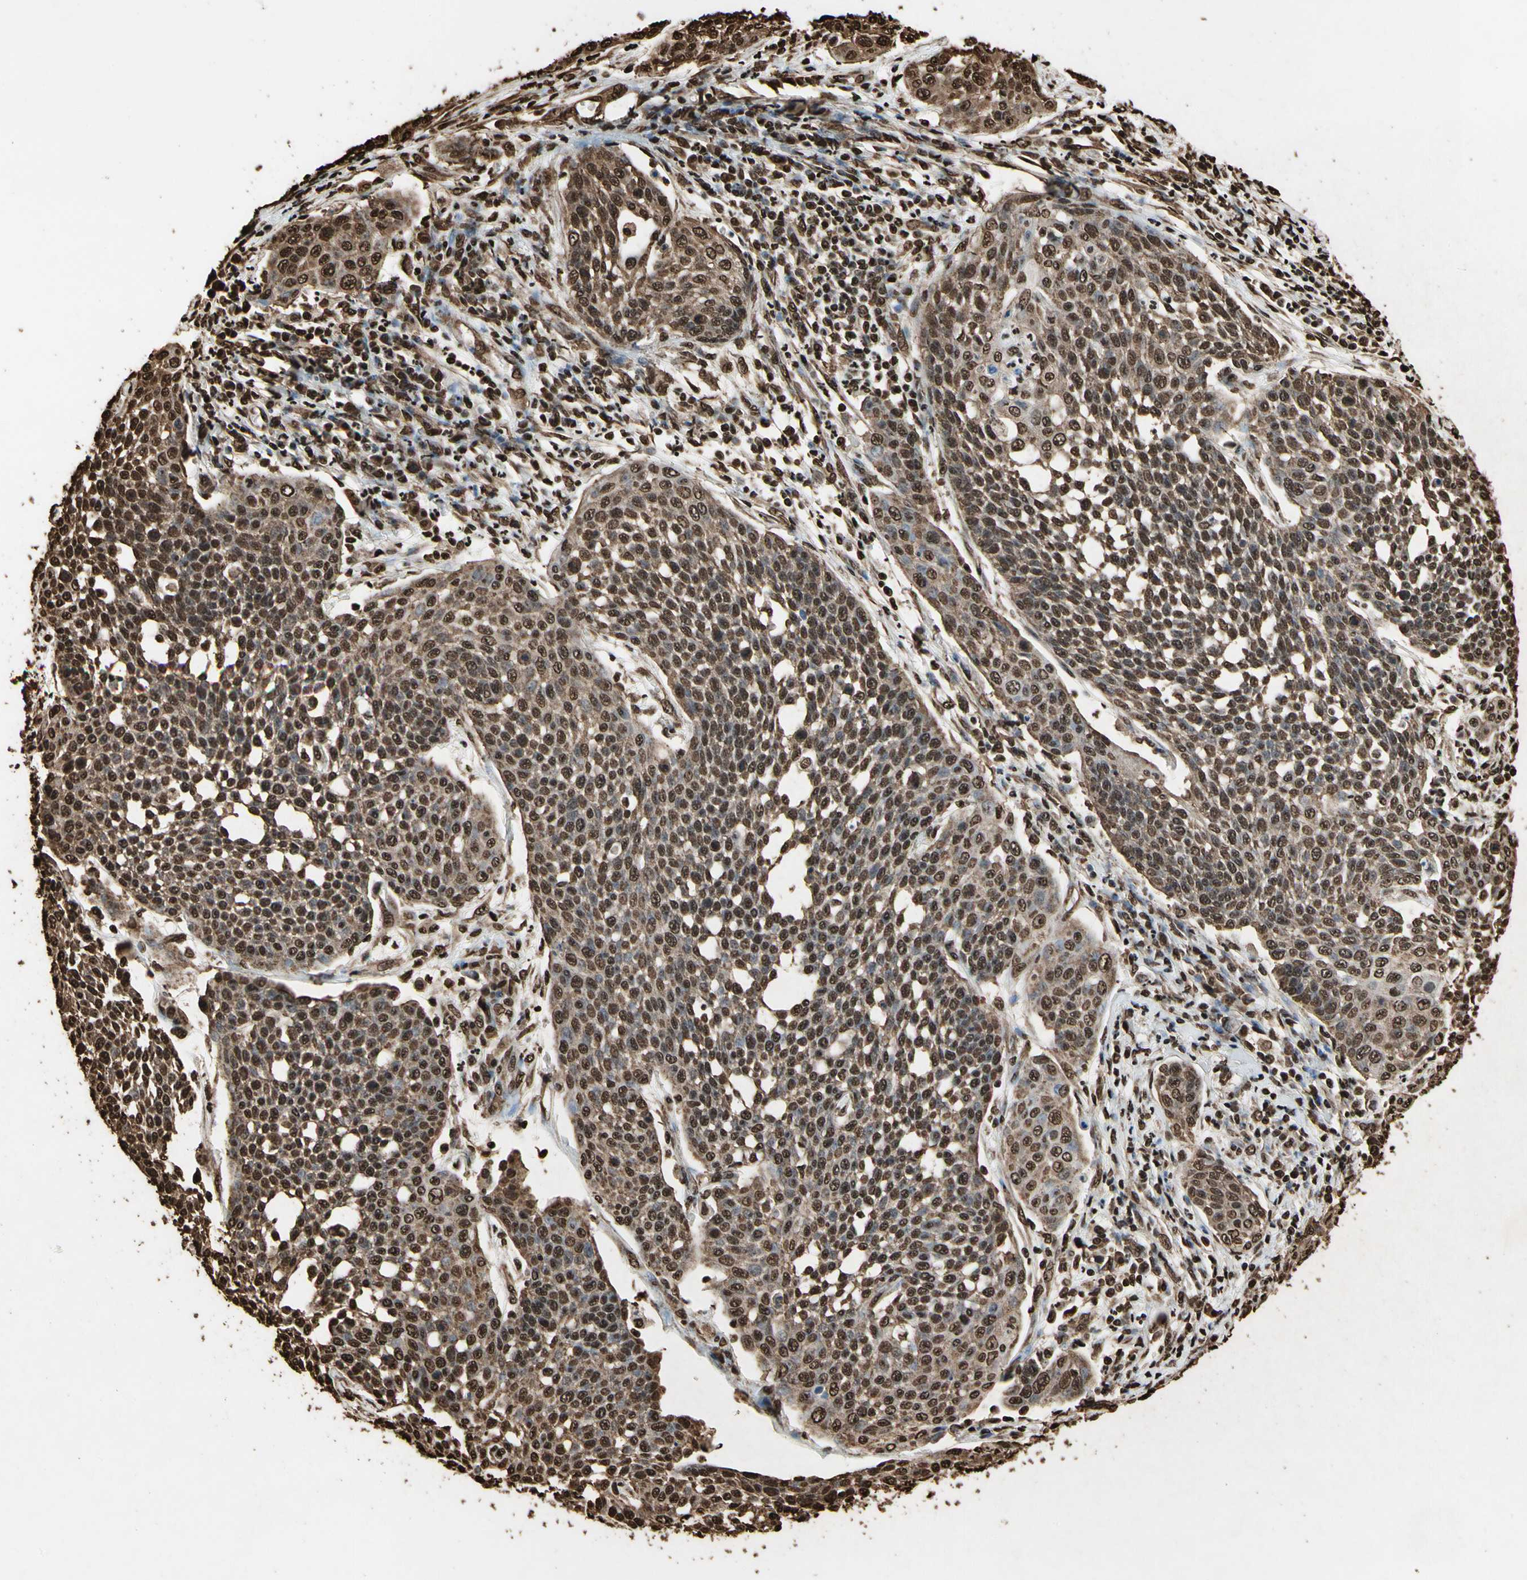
{"staining": {"intensity": "strong", "quantity": ">75%", "location": "cytoplasmic/membranous,nuclear"}, "tissue": "cervical cancer", "cell_type": "Tumor cells", "image_type": "cancer", "snomed": [{"axis": "morphology", "description": "Squamous cell carcinoma, NOS"}, {"axis": "topography", "description": "Cervix"}], "caption": "Immunohistochemical staining of squamous cell carcinoma (cervical) displays high levels of strong cytoplasmic/membranous and nuclear protein expression in about >75% of tumor cells.", "gene": "HNRNPK", "patient": {"sex": "female", "age": 34}}